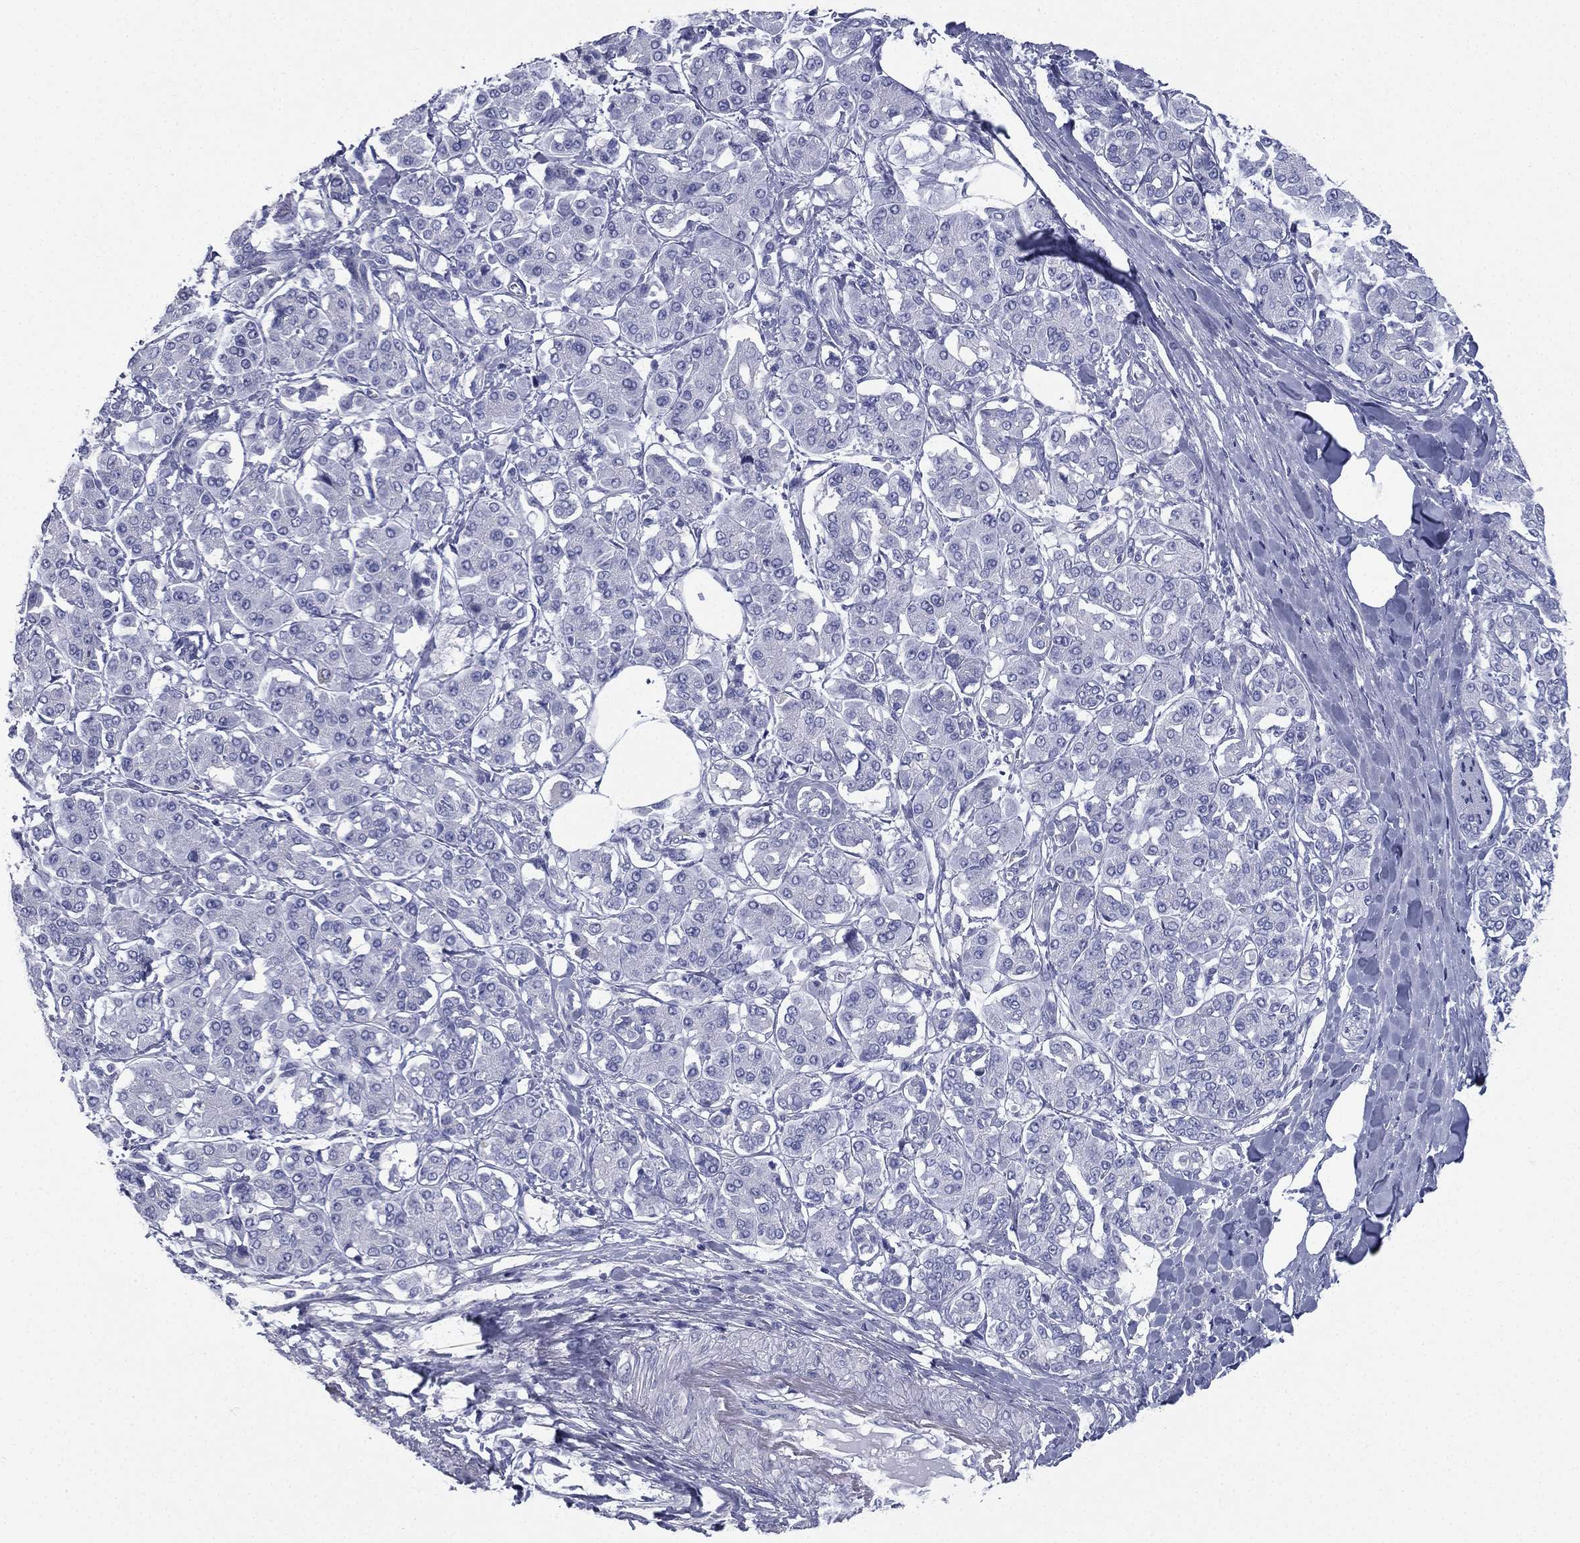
{"staining": {"intensity": "negative", "quantity": "none", "location": "none"}, "tissue": "pancreatic cancer", "cell_type": "Tumor cells", "image_type": "cancer", "snomed": [{"axis": "morphology", "description": "Adenocarcinoma, NOS"}, {"axis": "topography", "description": "Pancreas"}], "caption": "This is a micrograph of IHC staining of pancreatic adenocarcinoma, which shows no staining in tumor cells.", "gene": "FCER2", "patient": {"sex": "female", "age": 56}}